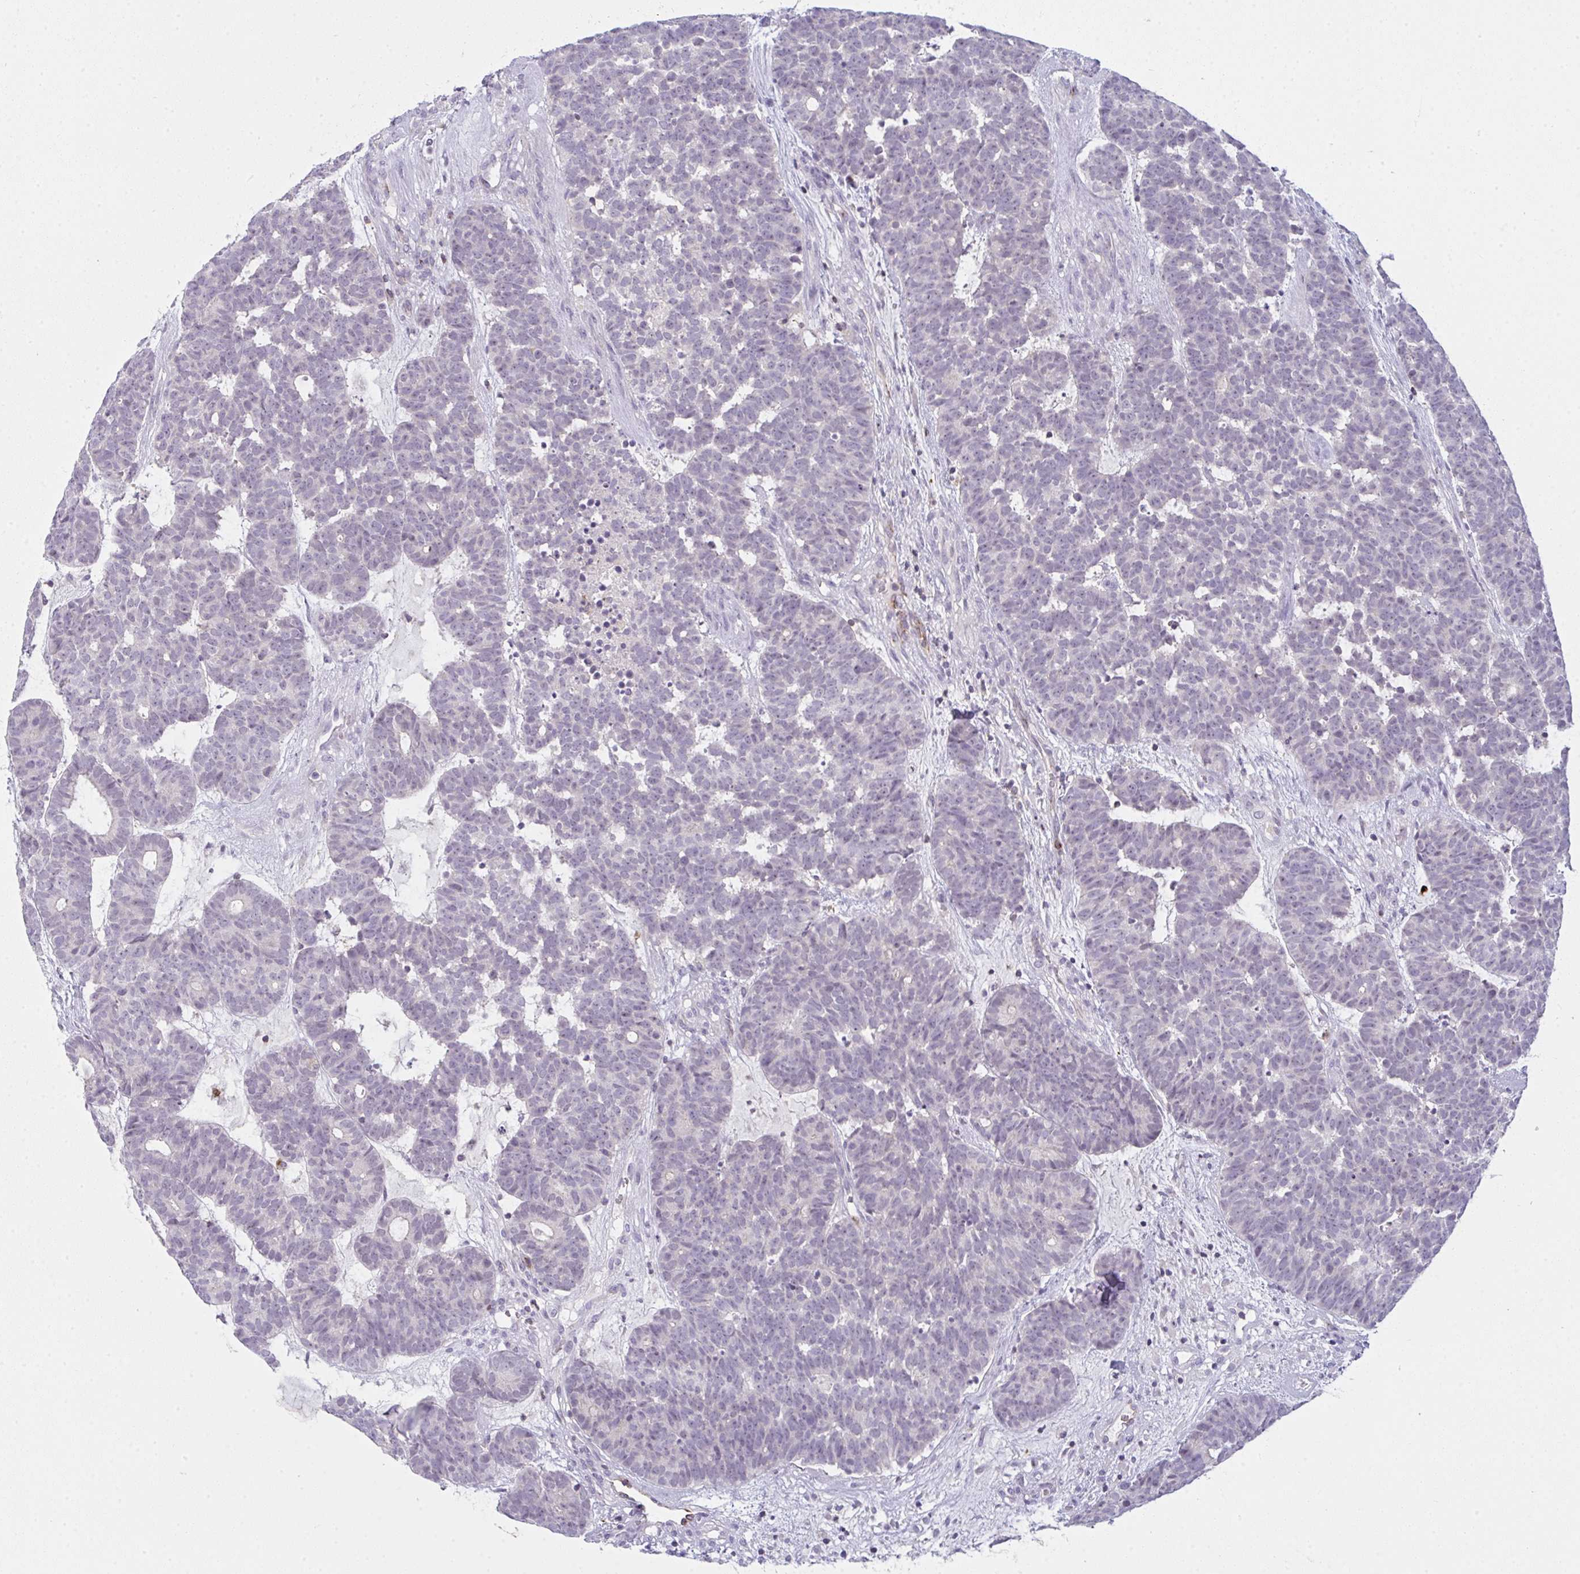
{"staining": {"intensity": "negative", "quantity": "none", "location": "none"}, "tissue": "head and neck cancer", "cell_type": "Tumor cells", "image_type": "cancer", "snomed": [{"axis": "morphology", "description": "Adenocarcinoma, NOS"}, {"axis": "topography", "description": "Head-Neck"}], "caption": "Tumor cells show no significant positivity in adenocarcinoma (head and neck).", "gene": "CD80", "patient": {"sex": "female", "age": 81}}